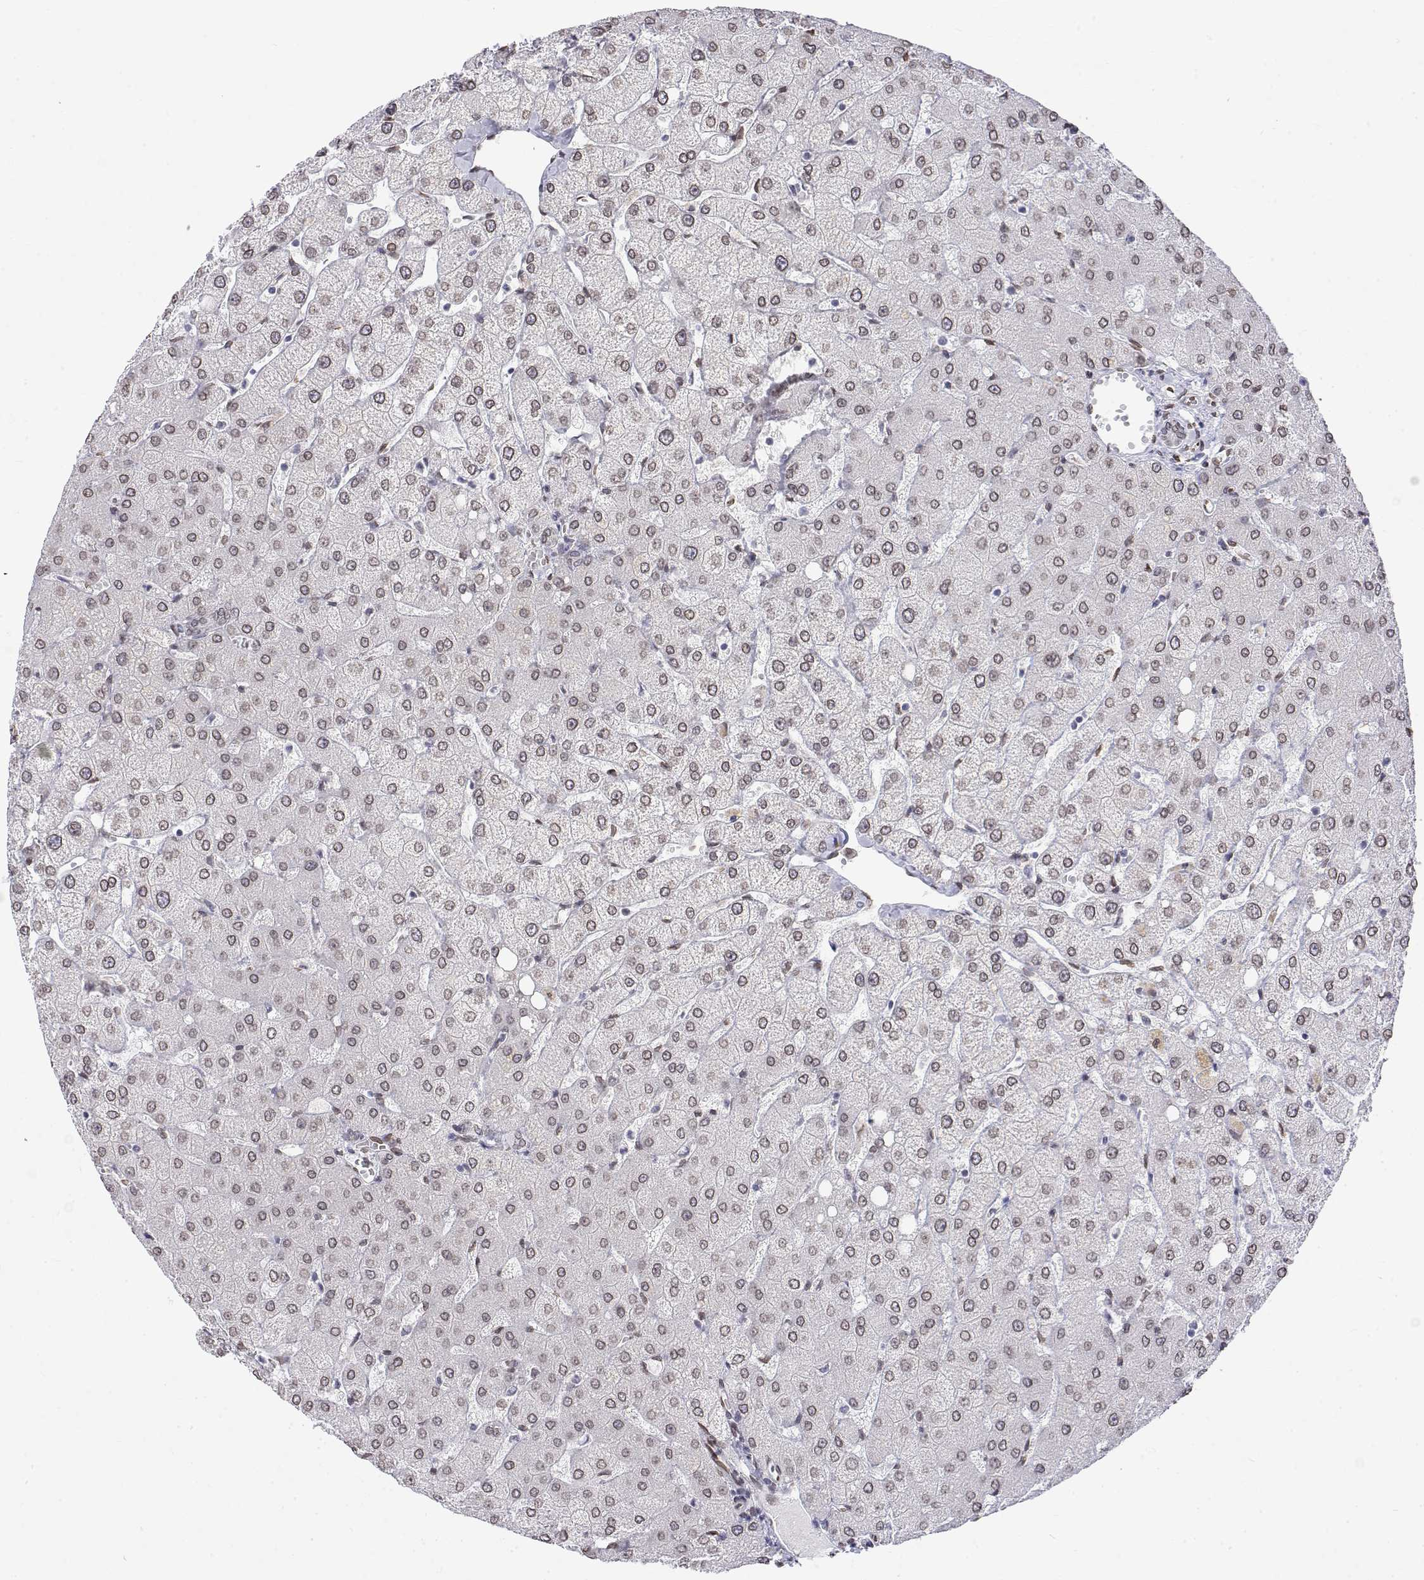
{"staining": {"intensity": "negative", "quantity": "none", "location": "none"}, "tissue": "liver", "cell_type": "Cholangiocytes", "image_type": "normal", "snomed": [{"axis": "morphology", "description": "Normal tissue, NOS"}, {"axis": "topography", "description": "Liver"}], "caption": "The photomicrograph reveals no staining of cholangiocytes in normal liver.", "gene": "ZNF532", "patient": {"sex": "female", "age": 54}}